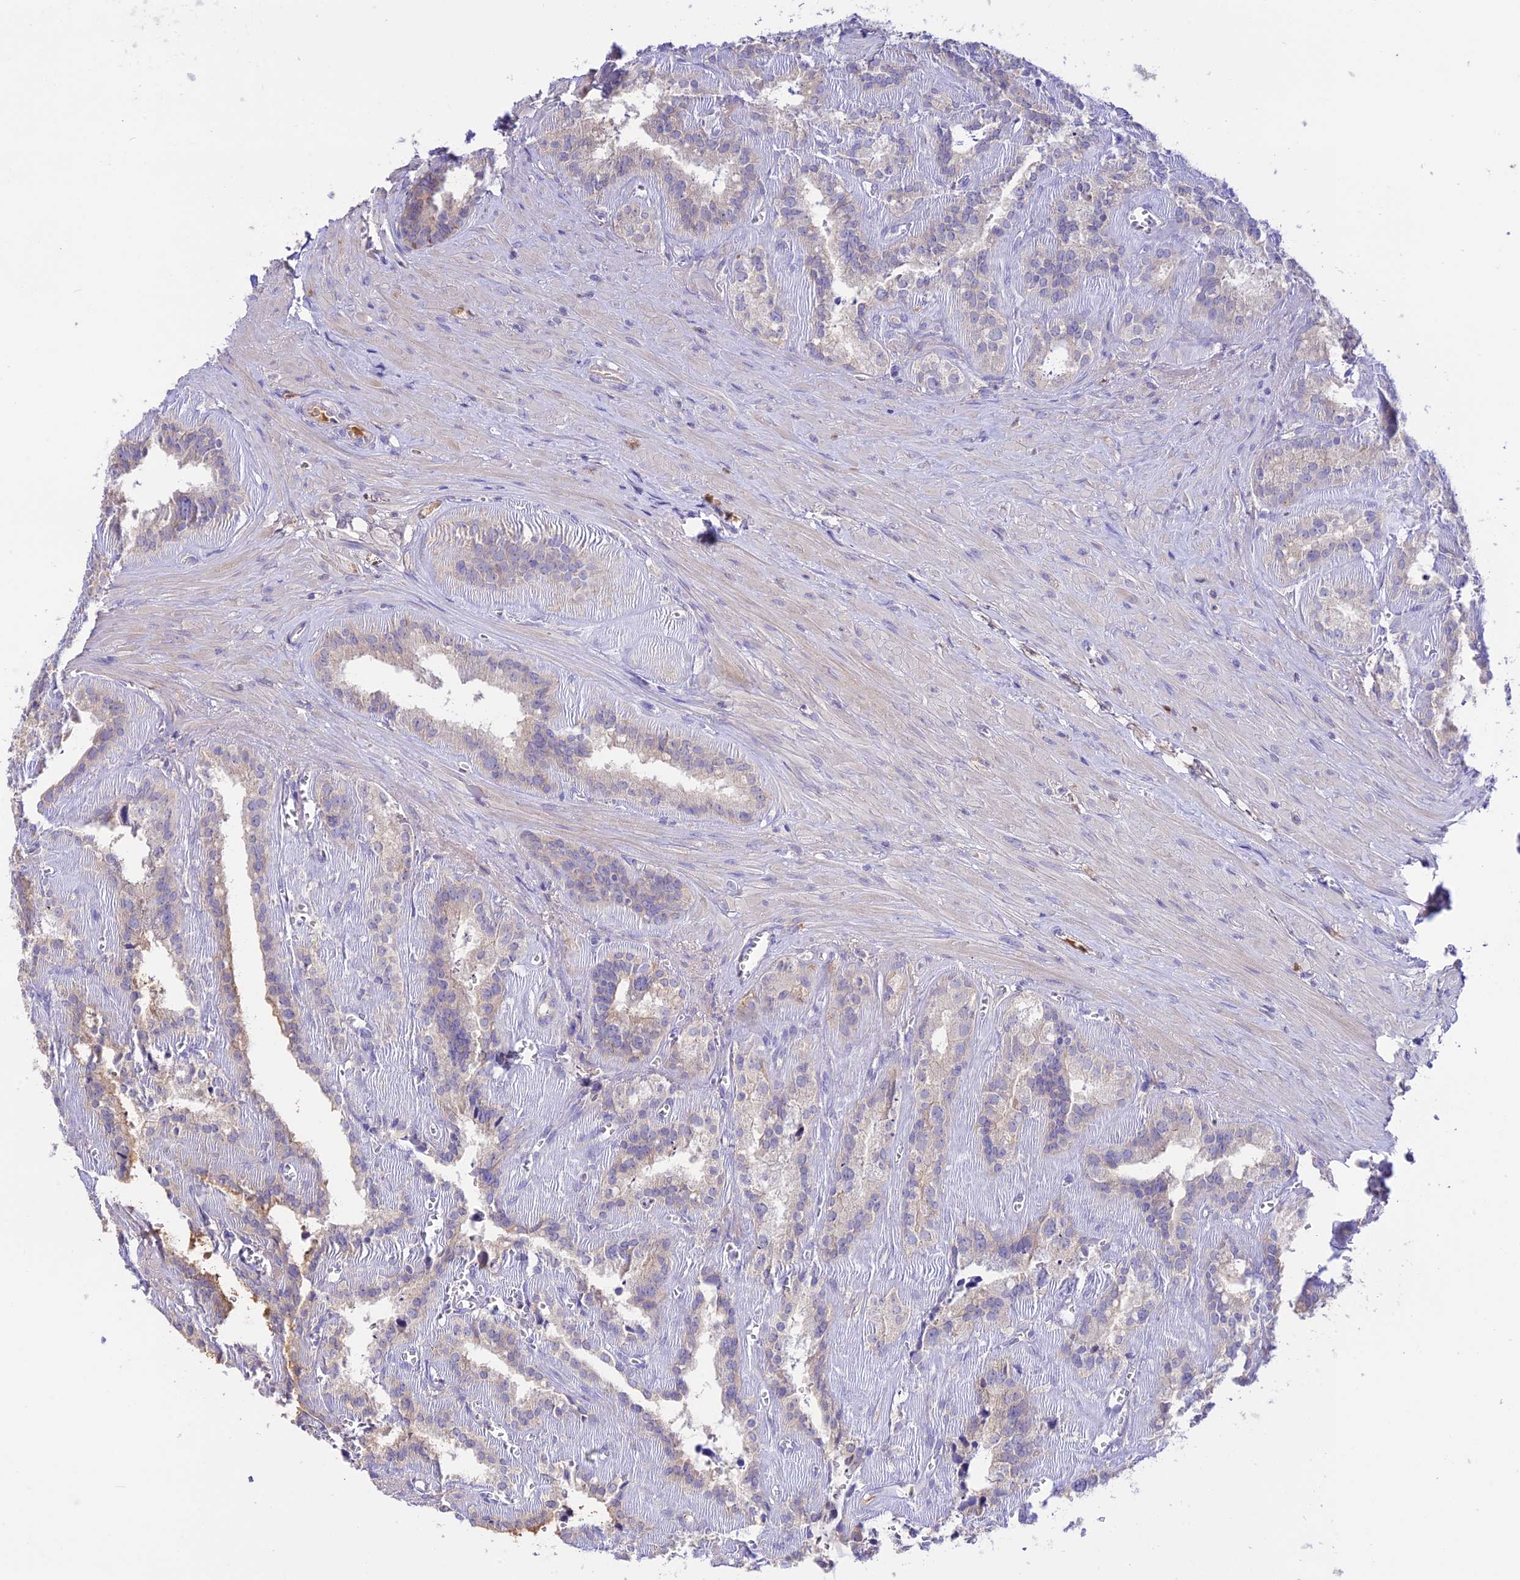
{"staining": {"intensity": "weak", "quantity": "<25%", "location": "cytoplasmic/membranous"}, "tissue": "seminal vesicle", "cell_type": "Glandular cells", "image_type": "normal", "snomed": [{"axis": "morphology", "description": "Normal tissue, NOS"}, {"axis": "topography", "description": "Prostate"}, {"axis": "topography", "description": "Seminal veicle"}], "caption": "IHC micrograph of benign human seminal vesicle stained for a protein (brown), which demonstrates no positivity in glandular cells.", "gene": "NLRP9", "patient": {"sex": "male", "age": 59}}